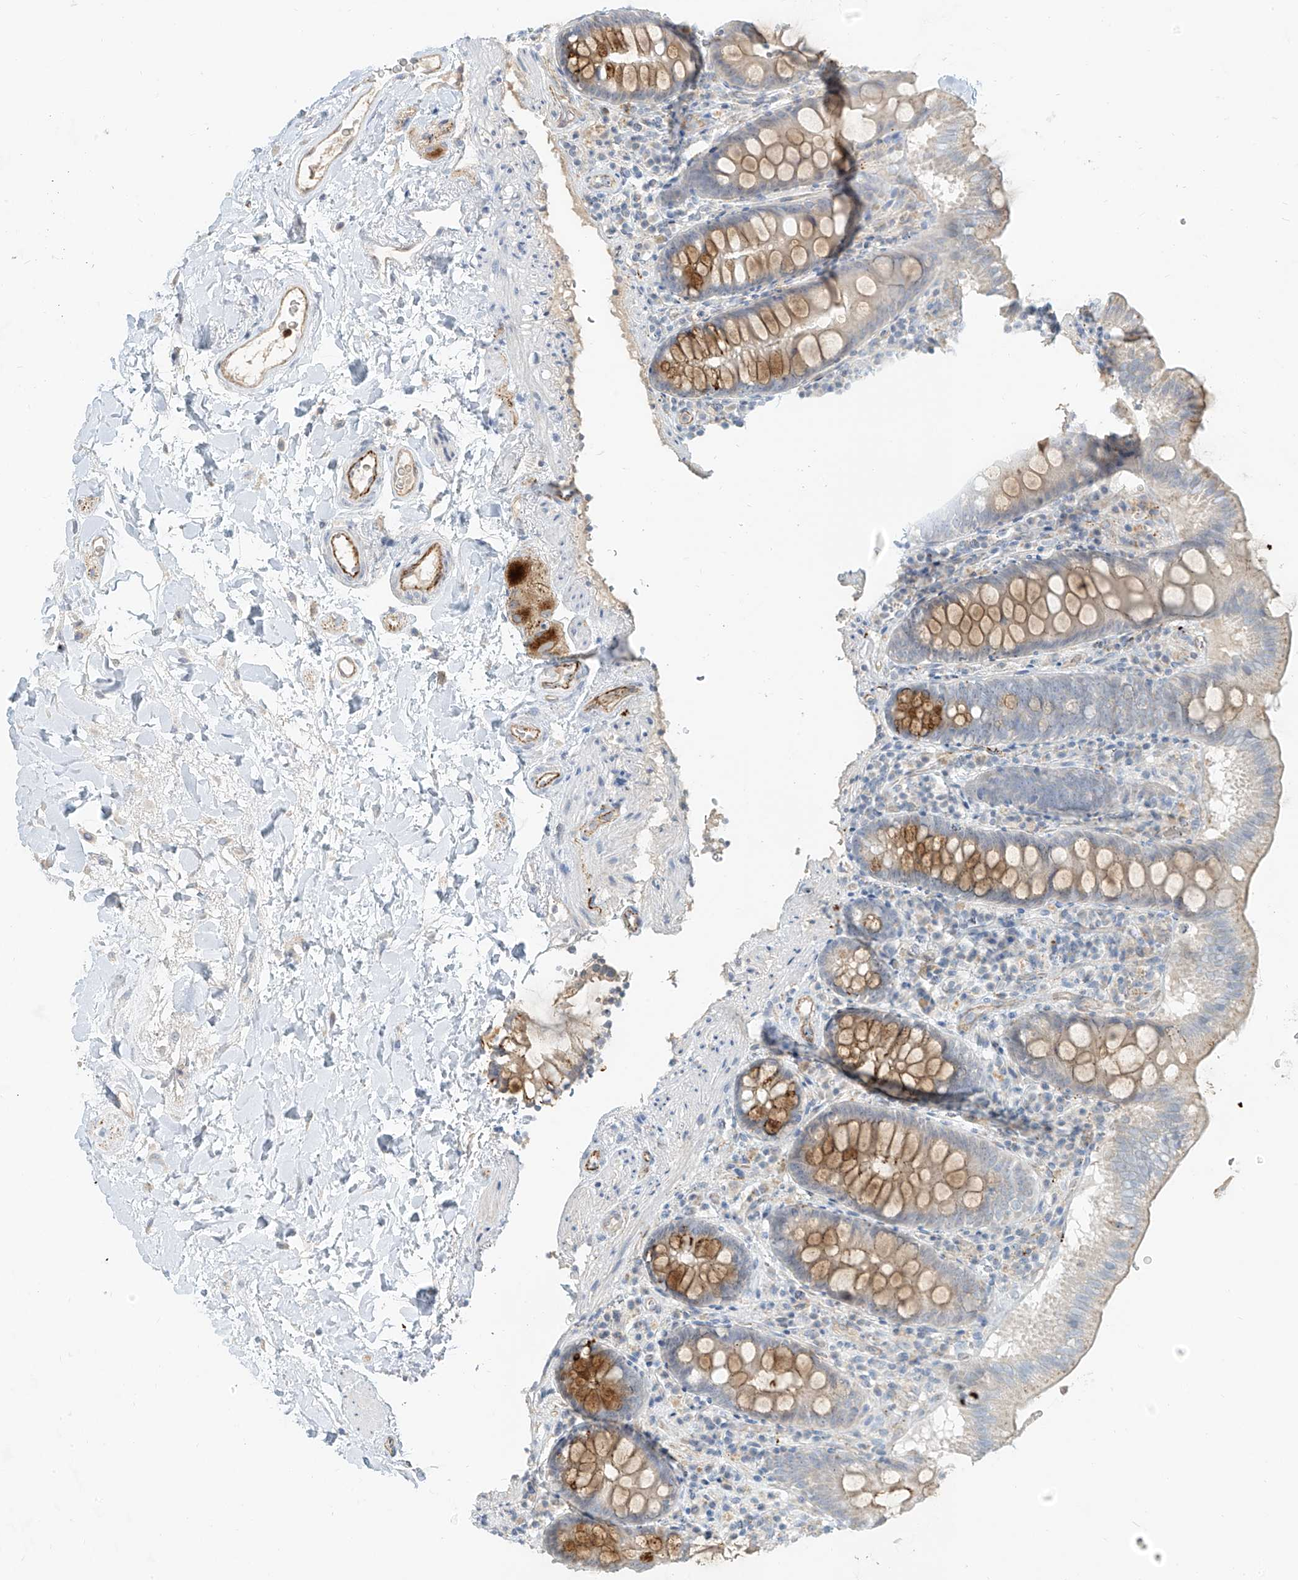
{"staining": {"intensity": "moderate", "quantity": "25%-75%", "location": "cytoplasmic/membranous"}, "tissue": "colon", "cell_type": "Endothelial cells", "image_type": "normal", "snomed": [{"axis": "morphology", "description": "Normal tissue, NOS"}, {"axis": "topography", "description": "Colon"}], "caption": "A brown stain labels moderate cytoplasmic/membranous staining of a protein in endothelial cells of benign human colon. Immunohistochemistry (ihc) stains the protein in brown and the nuclei are stained blue.", "gene": "C2orf42", "patient": {"sex": "female", "age": 79}}